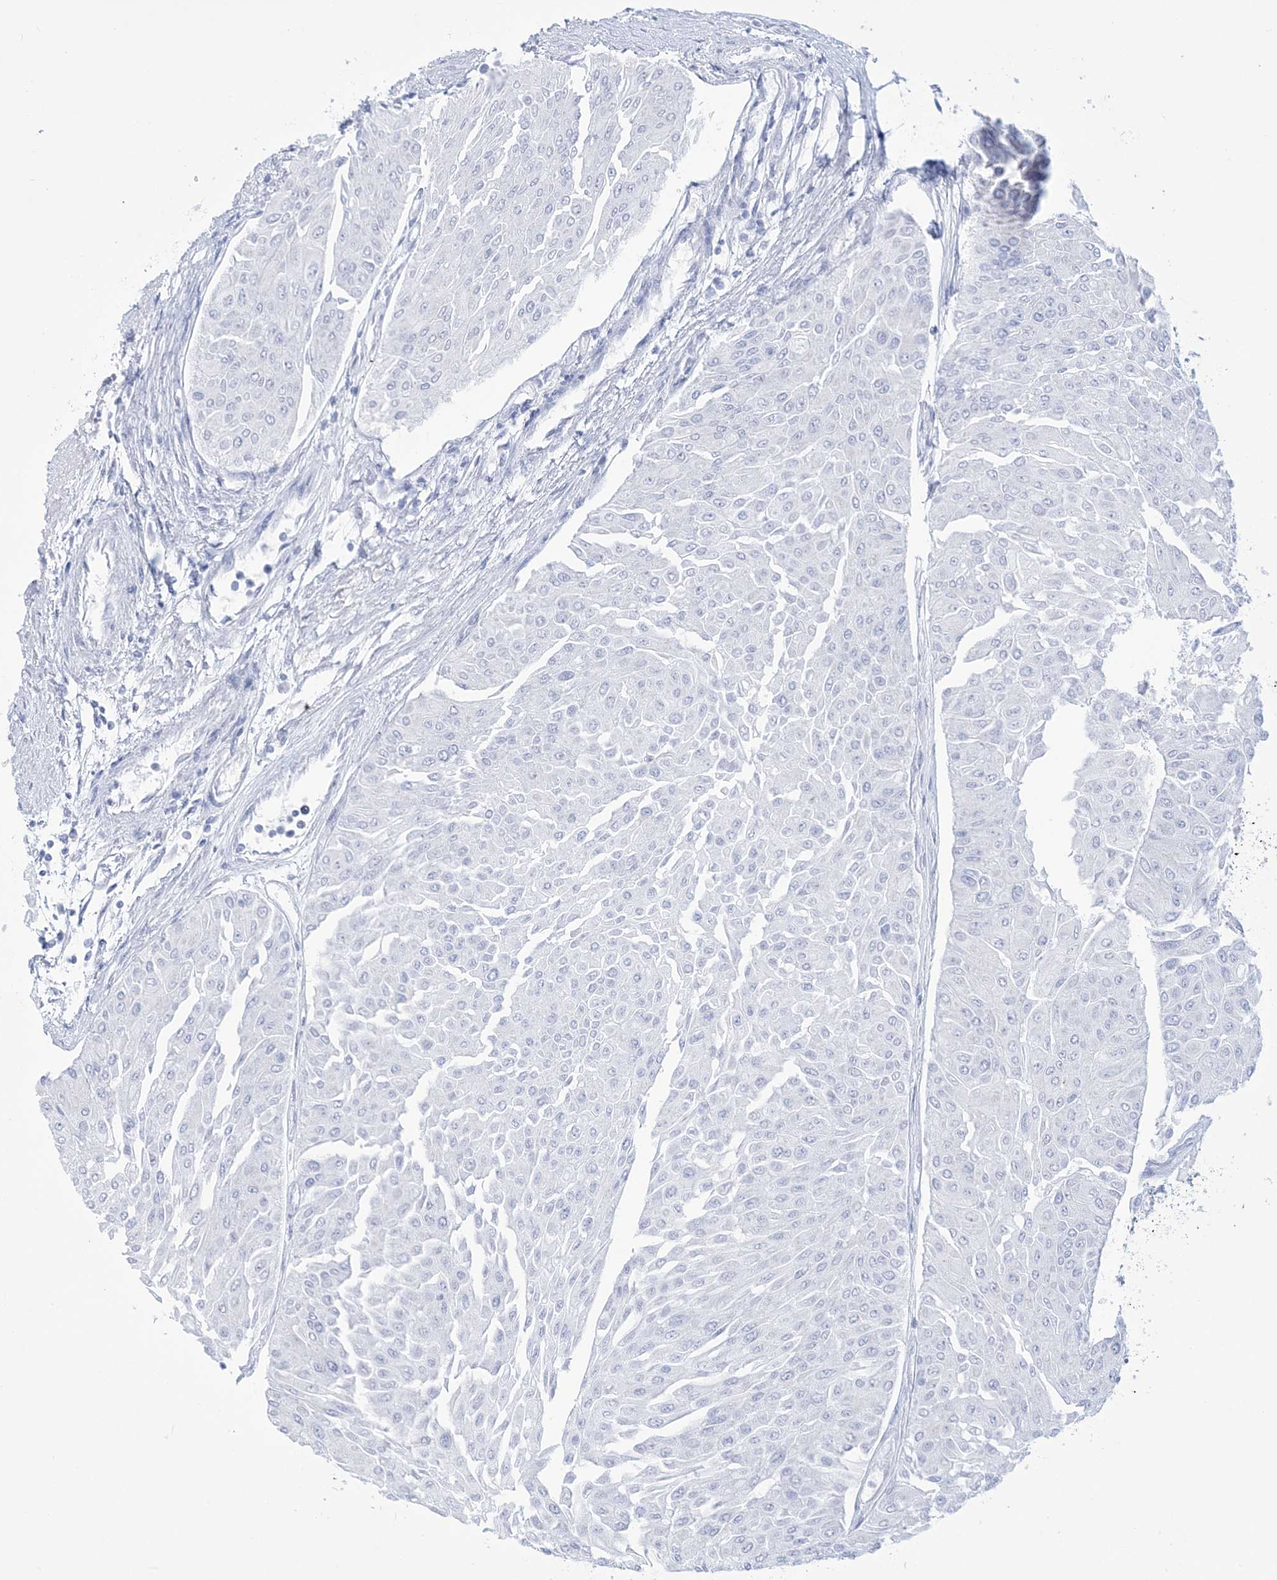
{"staining": {"intensity": "negative", "quantity": "none", "location": "none"}, "tissue": "urothelial cancer", "cell_type": "Tumor cells", "image_type": "cancer", "snomed": [{"axis": "morphology", "description": "Urothelial carcinoma, Low grade"}, {"axis": "topography", "description": "Urinary bladder"}], "caption": "The IHC histopathology image has no significant expression in tumor cells of urothelial carcinoma (low-grade) tissue.", "gene": "RBP2", "patient": {"sex": "male", "age": 67}}